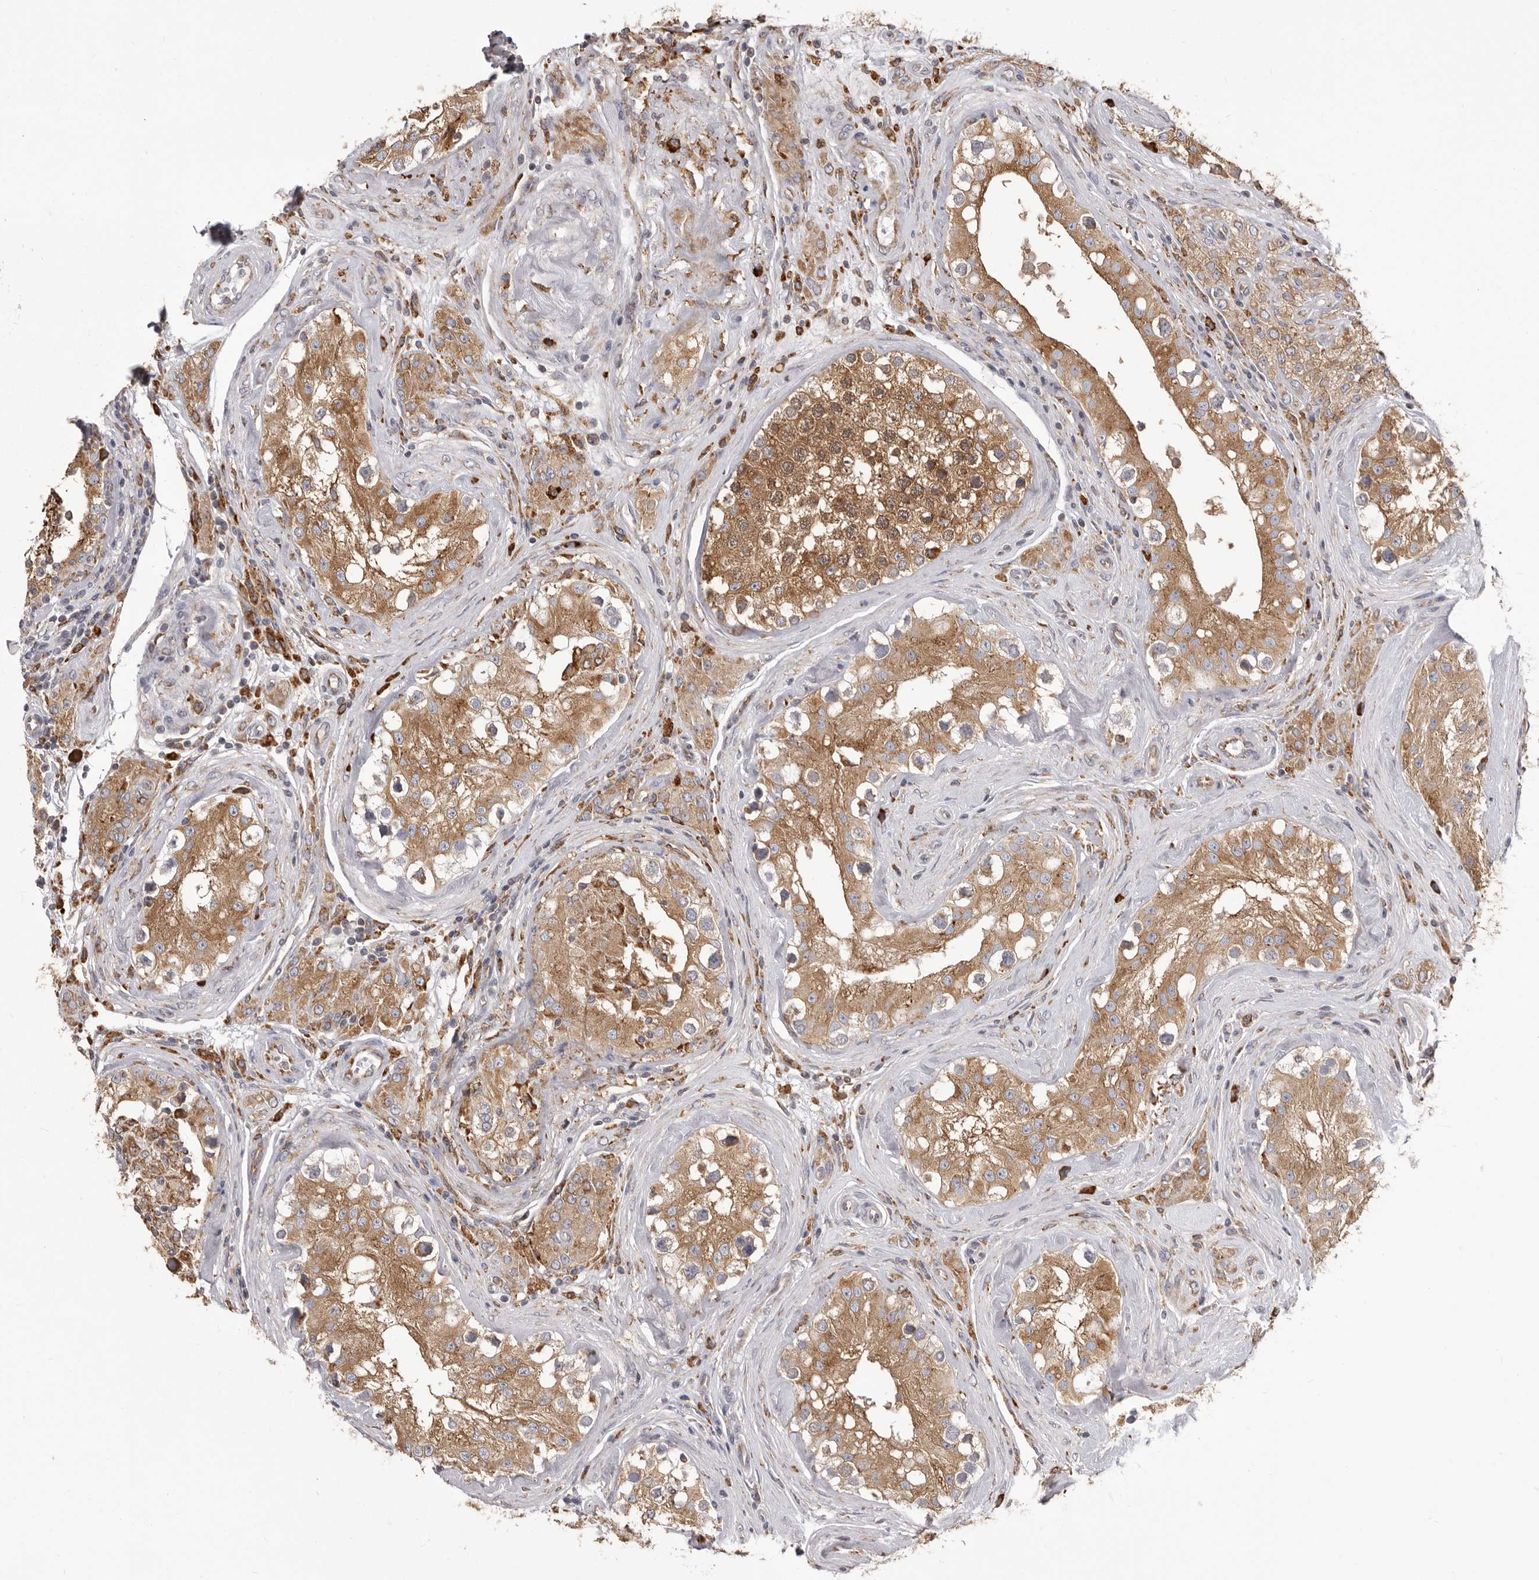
{"staining": {"intensity": "moderate", "quantity": ">75%", "location": "cytoplasmic/membranous"}, "tissue": "testis", "cell_type": "Cells in seminiferous ducts", "image_type": "normal", "snomed": [{"axis": "morphology", "description": "Normal tissue, NOS"}, {"axis": "topography", "description": "Testis"}], "caption": "This photomicrograph reveals IHC staining of unremarkable testis, with medium moderate cytoplasmic/membranous staining in about >75% of cells in seminiferous ducts.", "gene": "QRSL1", "patient": {"sex": "male", "age": 46}}